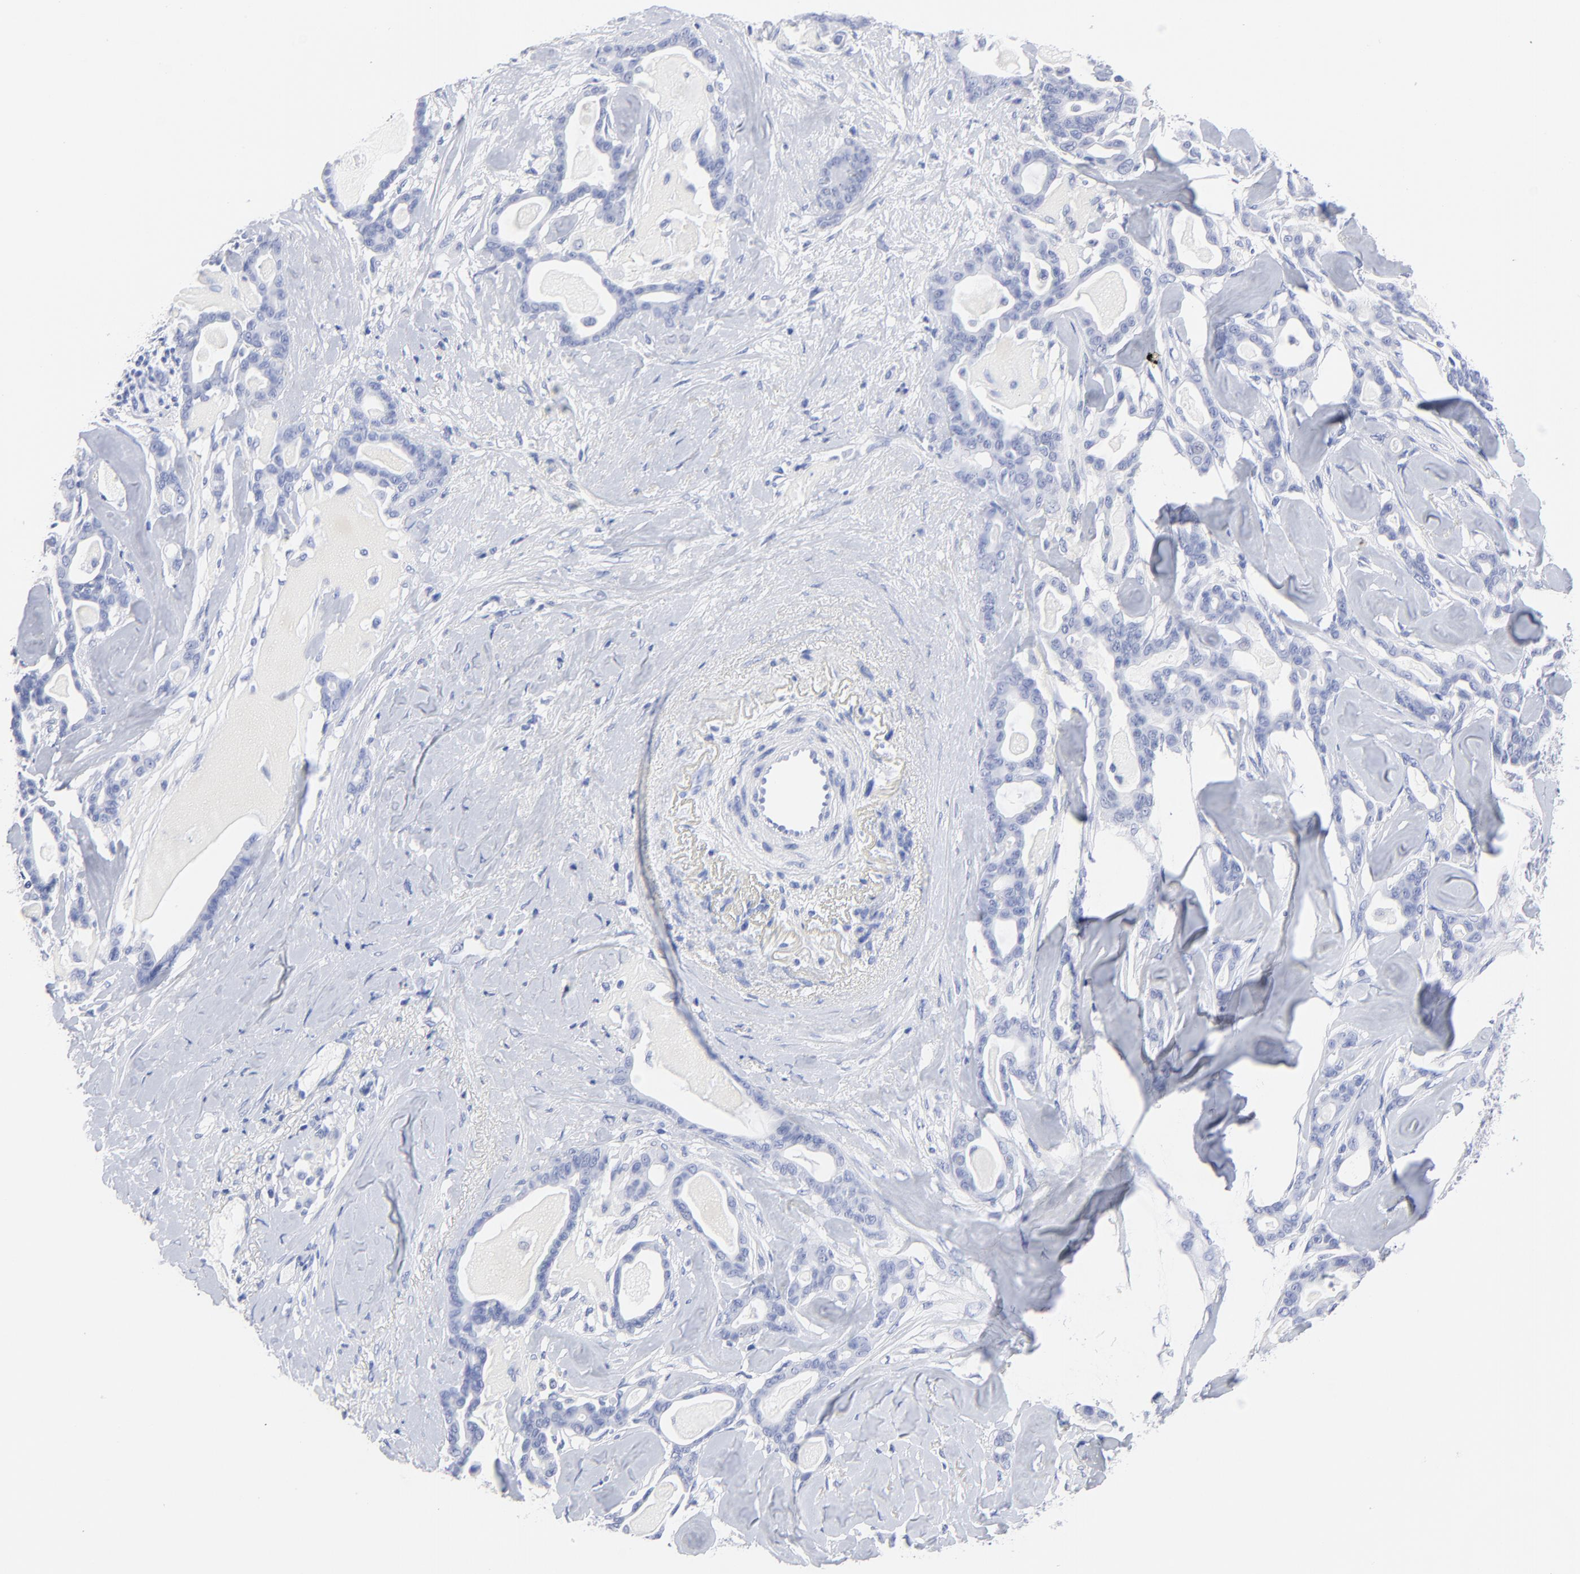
{"staining": {"intensity": "negative", "quantity": "none", "location": "none"}, "tissue": "pancreatic cancer", "cell_type": "Tumor cells", "image_type": "cancer", "snomed": [{"axis": "morphology", "description": "Adenocarcinoma, NOS"}, {"axis": "topography", "description": "Pancreas"}], "caption": "The histopathology image demonstrates no significant expression in tumor cells of pancreatic cancer. (Immunohistochemistry (ihc), brightfield microscopy, high magnification).", "gene": "ACY1", "patient": {"sex": "male", "age": 63}}